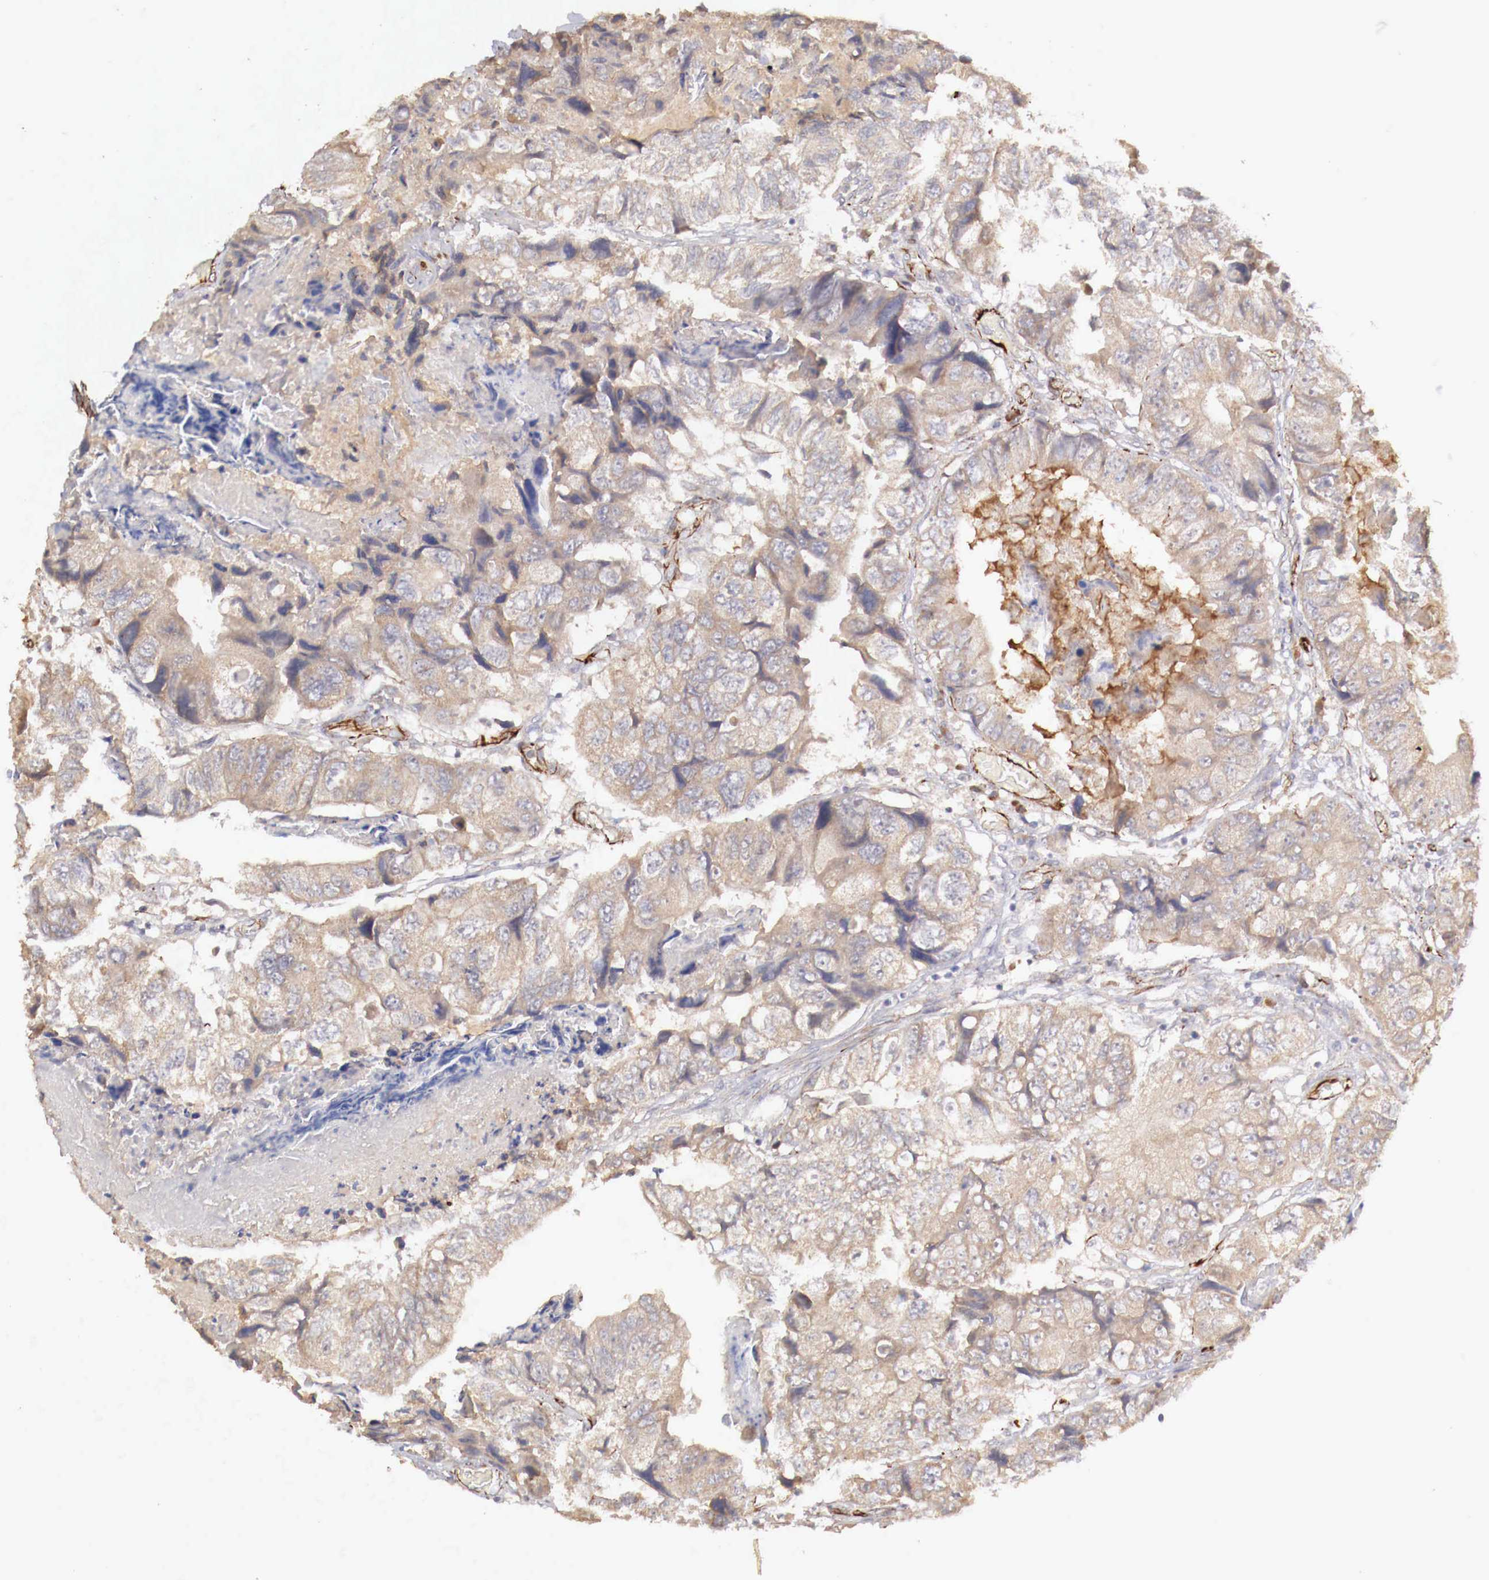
{"staining": {"intensity": "negative", "quantity": "none", "location": "none"}, "tissue": "colorectal cancer", "cell_type": "Tumor cells", "image_type": "cancer", "snomed": [{"axis": "morphology", "description": "Adenocarcinoma, NOS"}, {"axis": "topography", "description": "Rectum"}], "caption": "This is a photomicrograph of immunohistochemistry (IHC) staining of adenocarcinoma (colorectal), which shows no expression in tumor cells.", "gene": "WT1", "patient": {"sex": "female", "age": 82}}